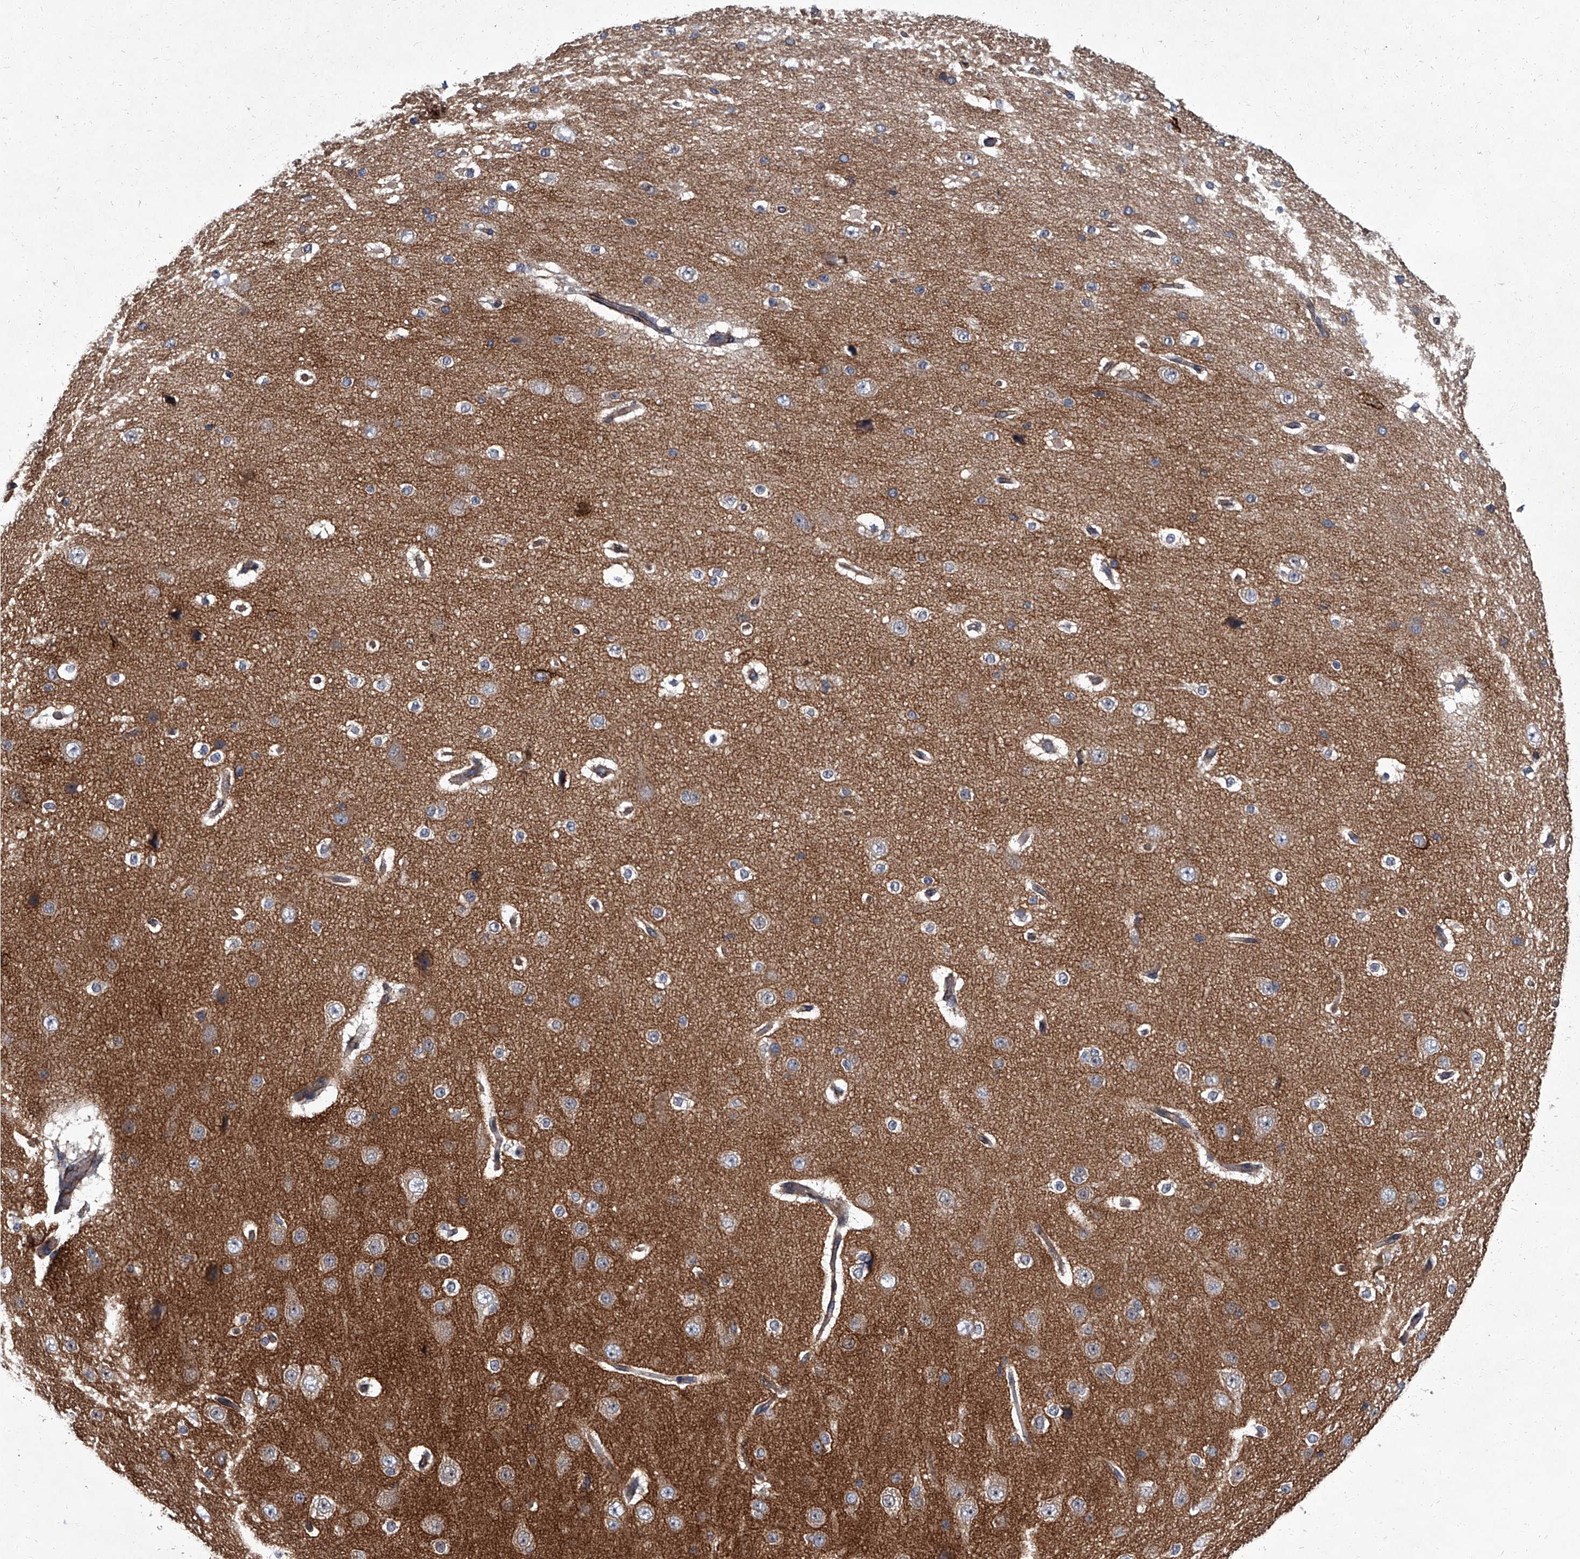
{"staining": {"intensity": "moderate", "quantity": ">75%", "location": "cytoplasmic/membranous"}, "tissue": "cerebral cortex", "cell_type": "Endothelial cells", "image_type": "normal", "snomed": [{"axis": "morphology", "description": "Normal tissue, NOS"}, {"axis": "morphology", "description": "Developmental malformation"}, {"axis": "topography", "description": "Cerebral cortex"}], "caption": "Immunohistochemistry photomicrograph of benign human cerebral cortex stained for a protein (brown), which exhibits medium levels of moderate cytoplasmic/membranous staining in about >75% of endothelial cells.", "gene": "SIRT4", "patient": {"sex": "female", "age": 30}}